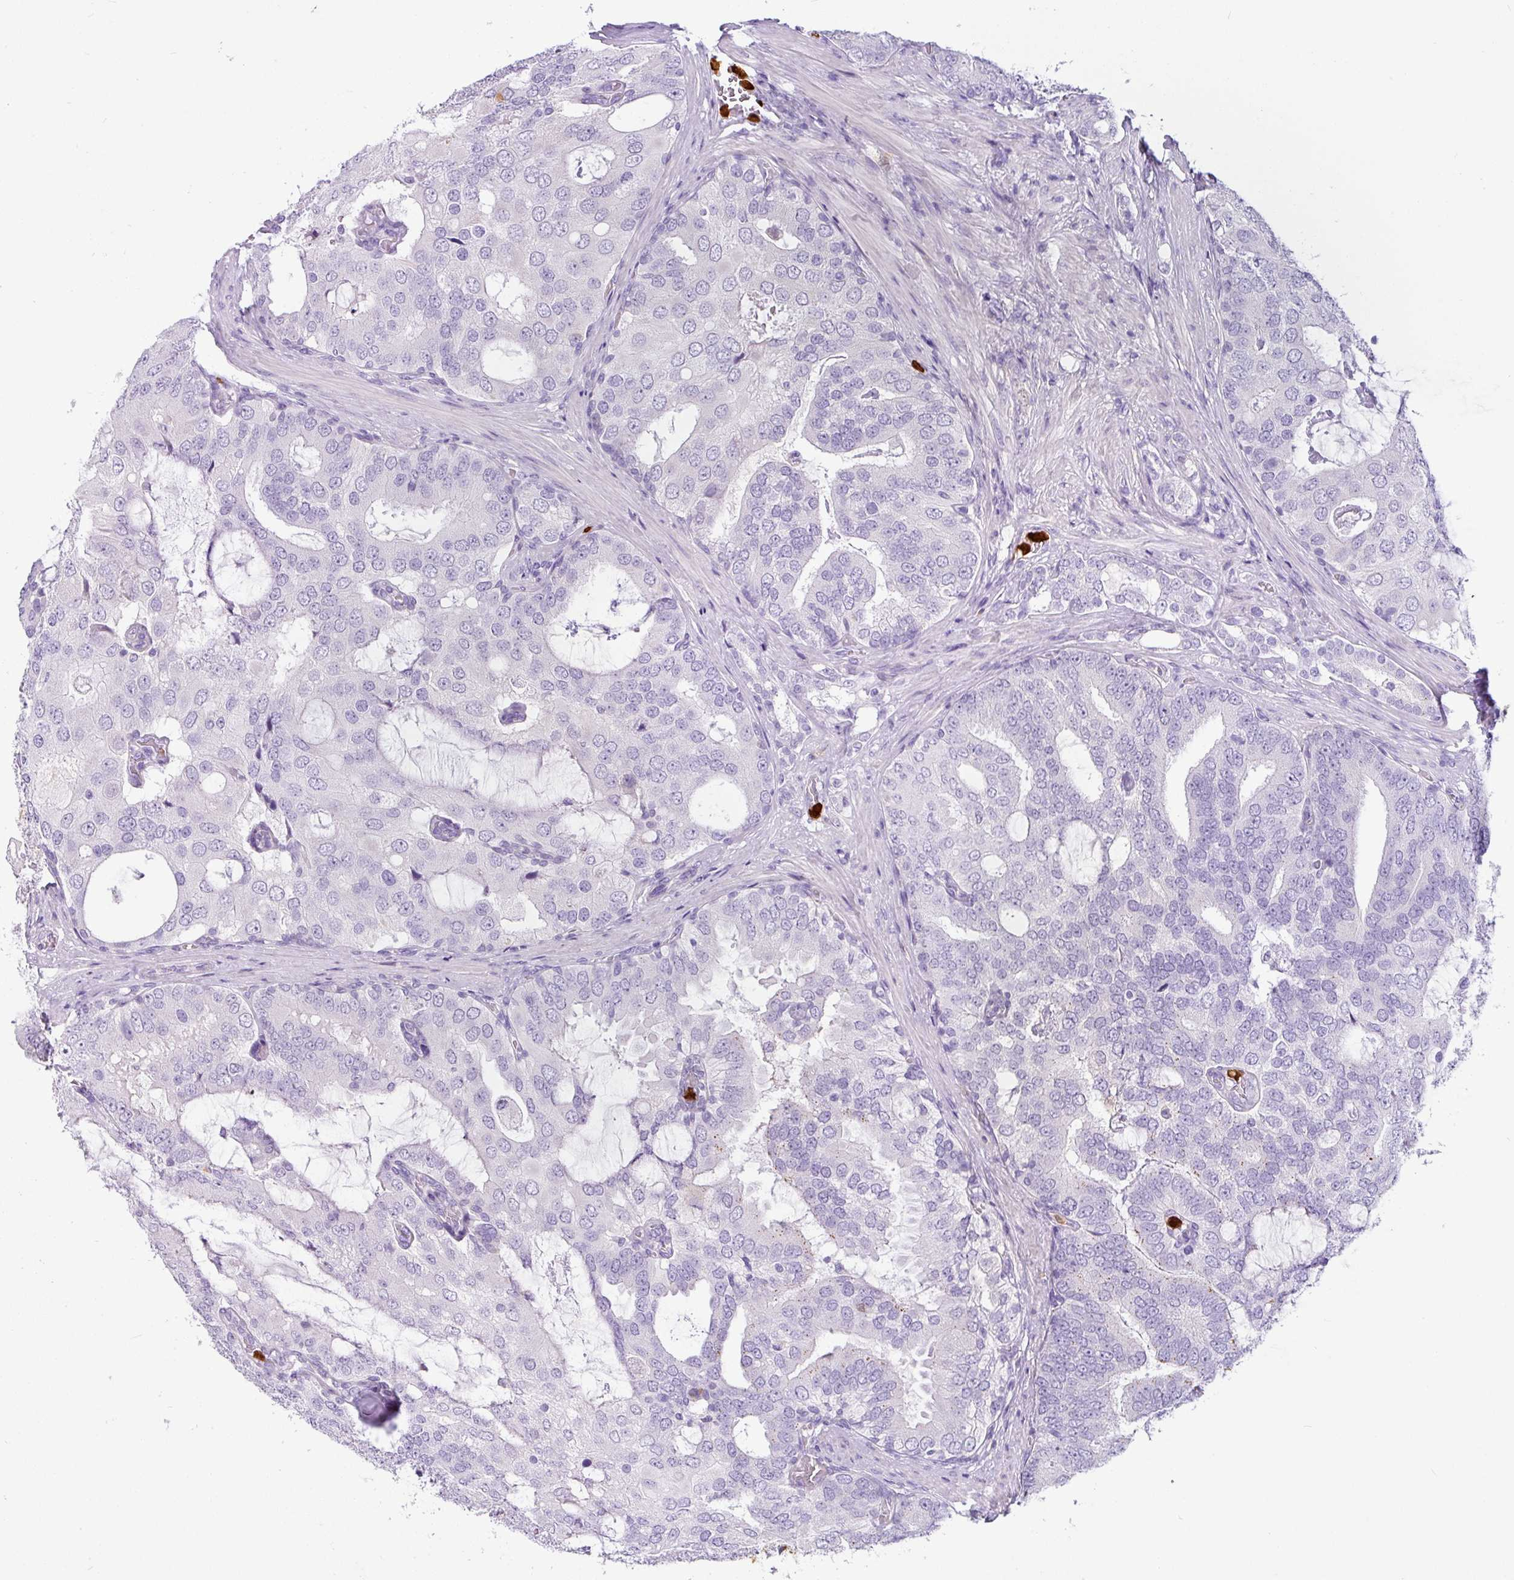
{"staining": {"intensity": "negative", "quantity": "none", "location": "none"}, "tissue": "prostate cancer", "cell_type": "Tumor cells", "image_type": "cancer", "snomed": [{"axis": "morphology", "description": "Adenocarcinoma, High grade"}, {"axis": "topography", "description": "Prostate"}], "caption": "High-grade adenocarcinoma (prostate) stained for a protein using immunohistochemistry (IHC) reveals no positivity tumor cells.", "gene": "SH2D3C", "patient": {"sex": "male", "age": 55}}